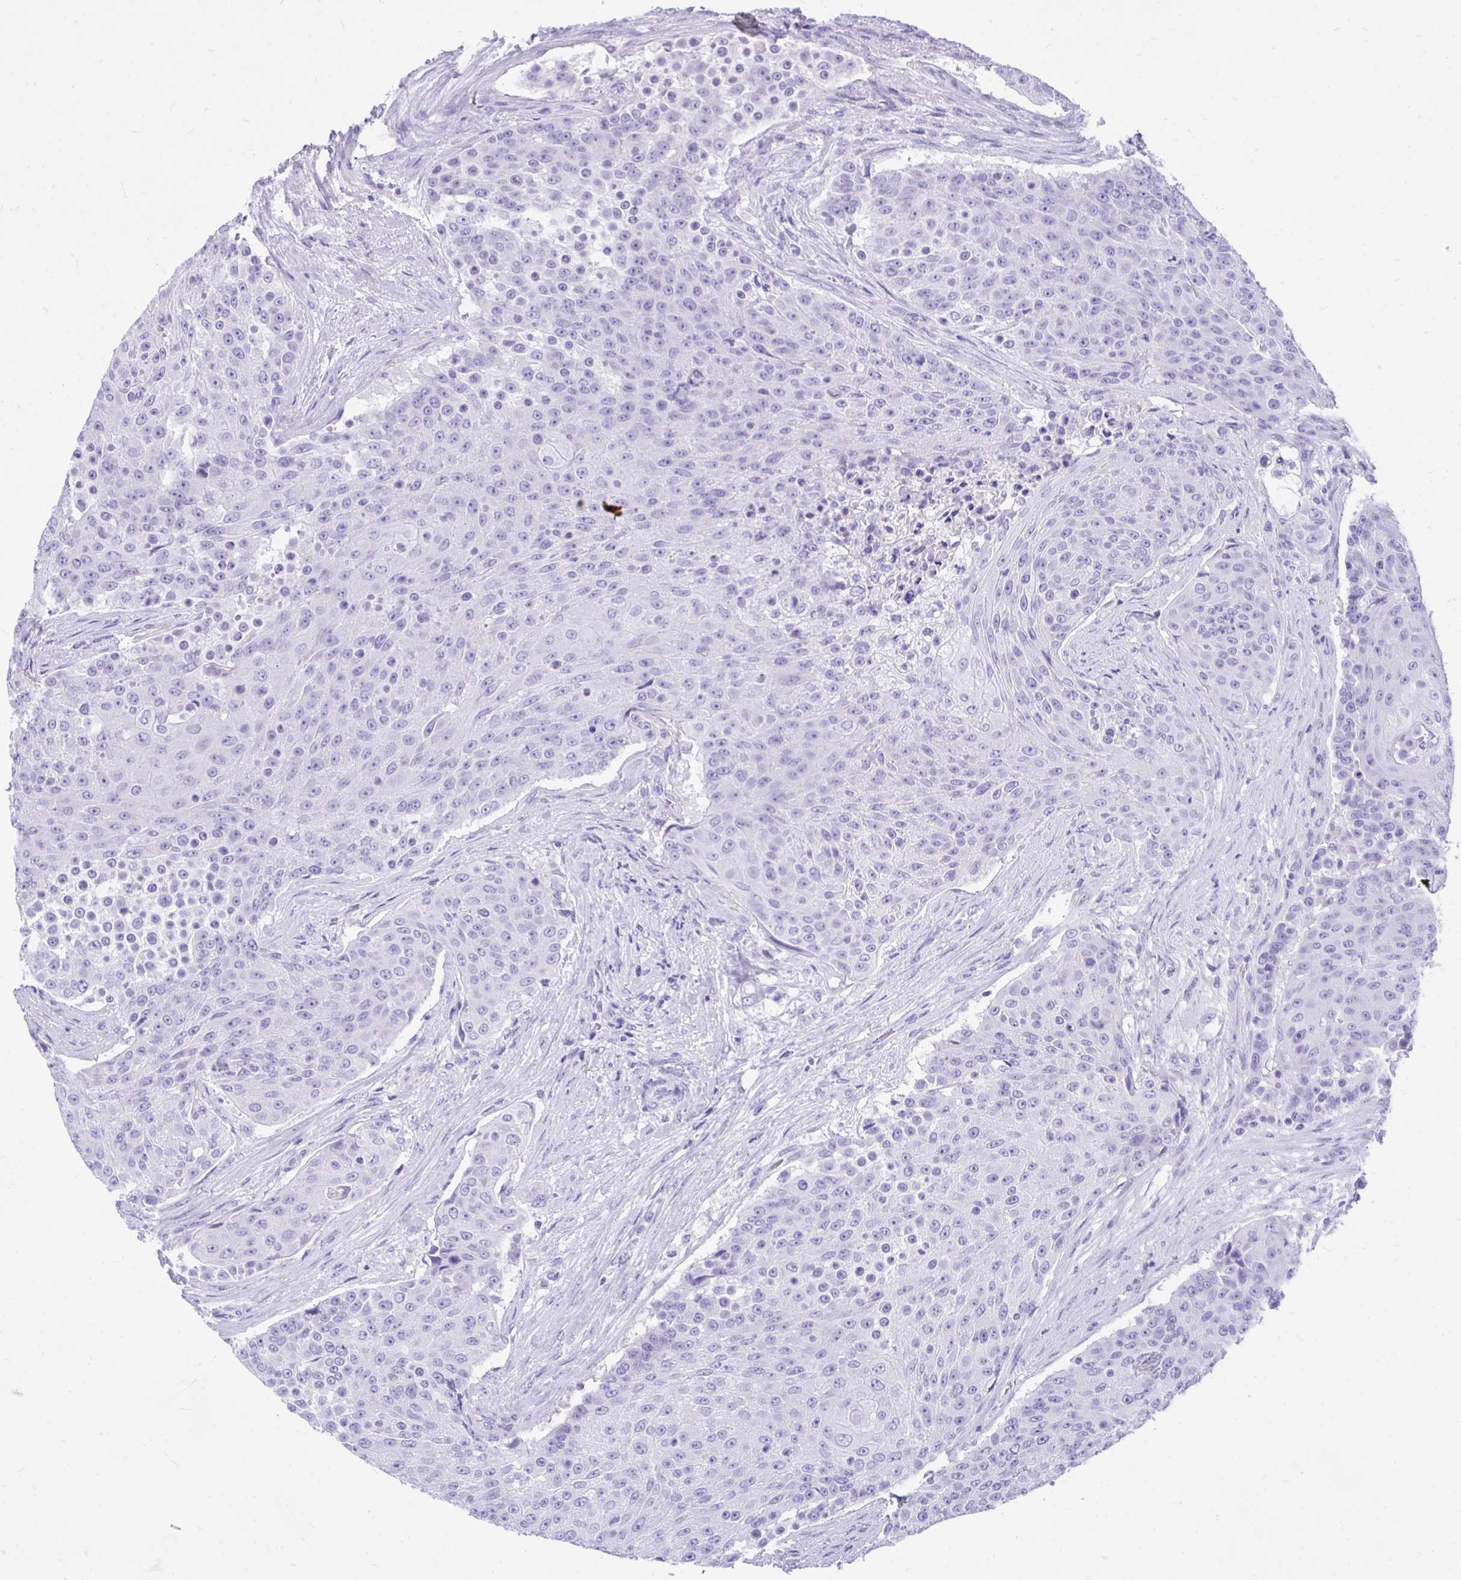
{"staining": {"intensity": "negative", "quantity": "none", "location": "none"}, "tissue": "urothelial cancer", "cell_type": "Tumor cells", "image_type": "cancer", "snomed": [{"axis": "morphology", "description": "Urothelial carcinoma, High grade"}, {"axis": "topography", "description": "Urinary bladder"}], "caption": "An immunohistochemistry (IHC) micrograph of high-grade urothelial carcinoma is shown. There is no staining in tumor cells of high-grade urothelial carcinoma.", "gene": "MON1A", "patient": {"sex": "female", "age": 63}}